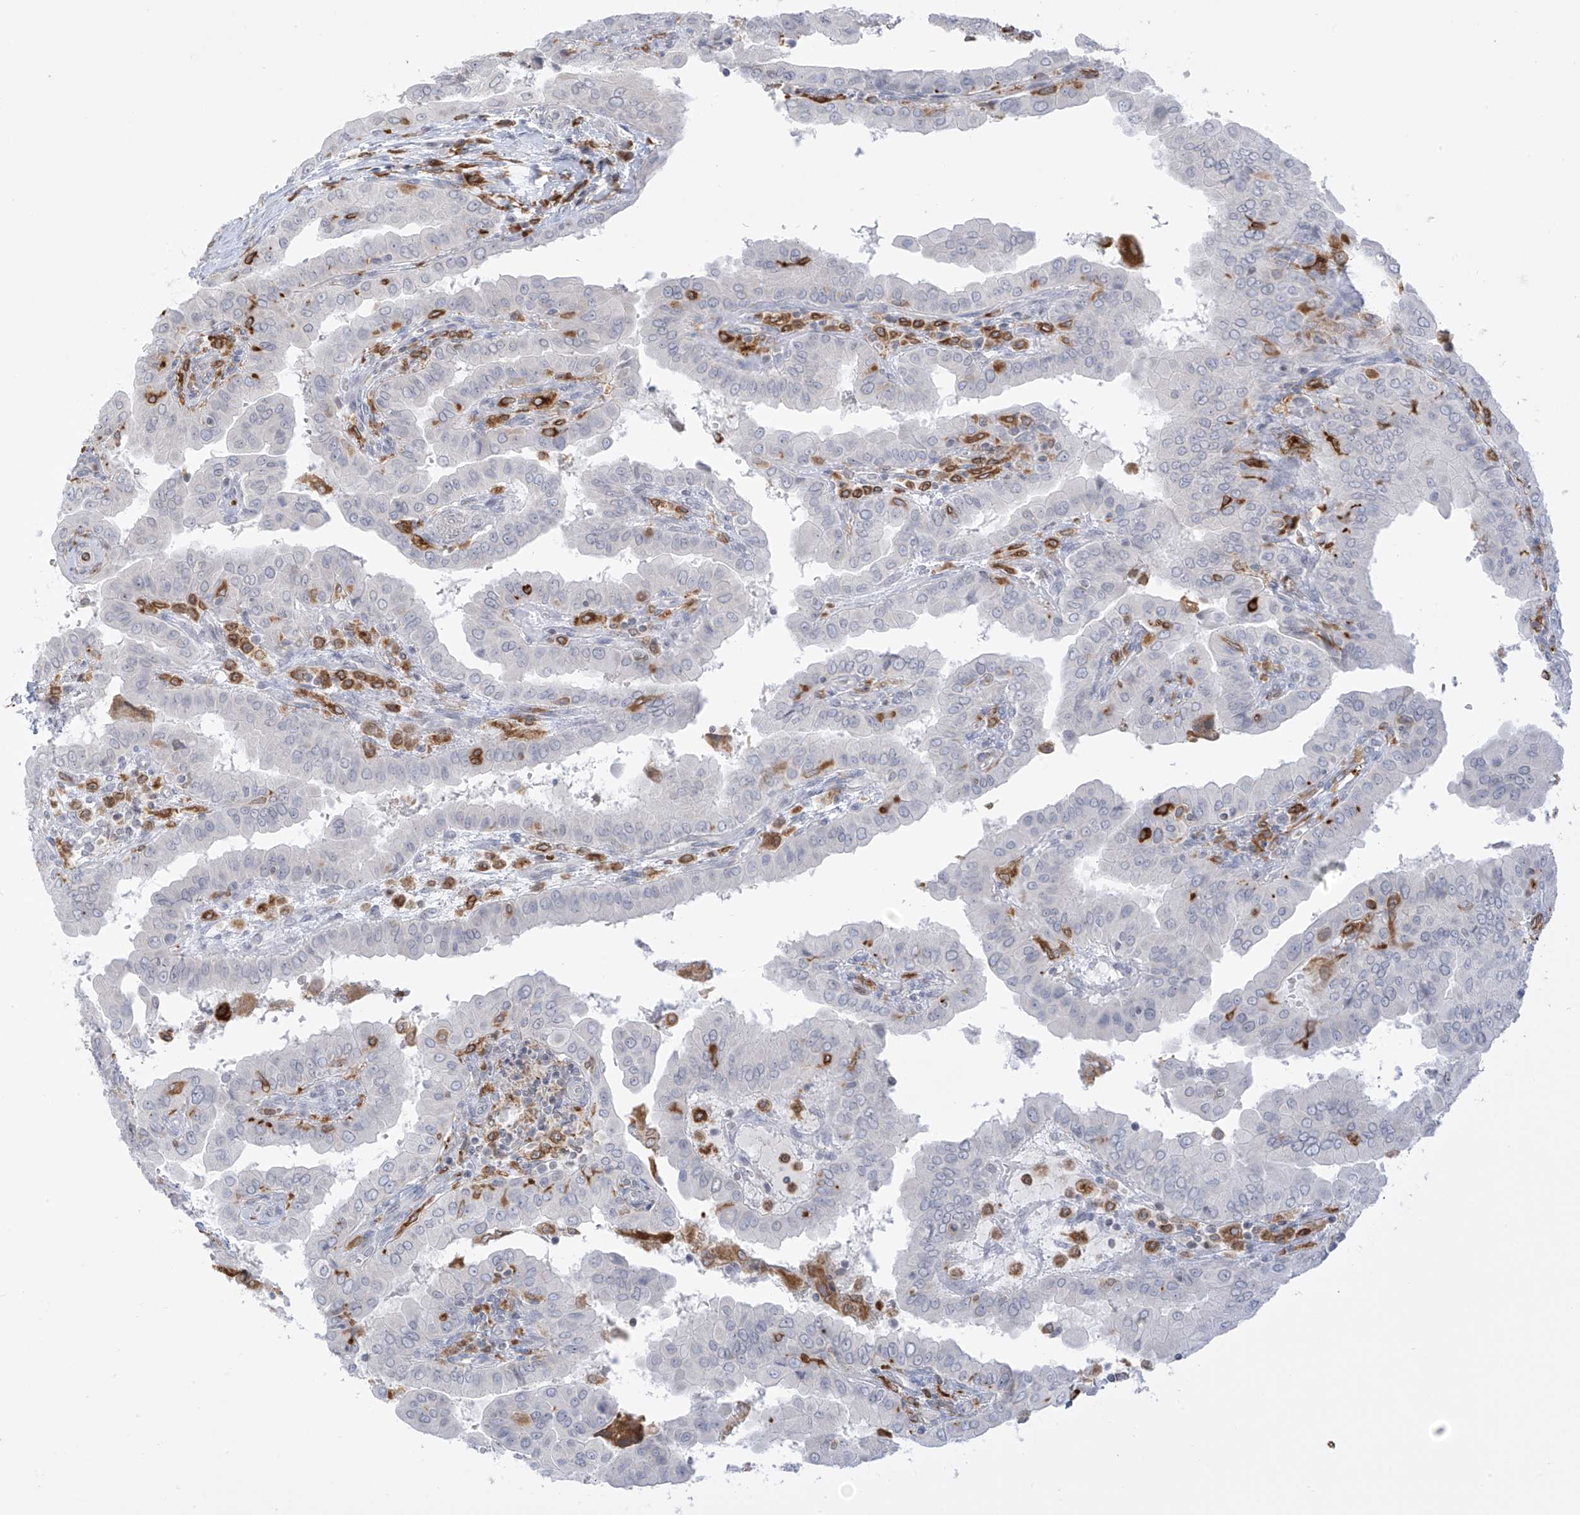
{"staining": {"intensity": "negative", "quantity": "none", "location": "none"}, "tissue": "thyroid cancer", "cell_type": "Tumor cells", "image_type": "cancer", "snomed": [{"axis": "morphology", "description": "Papillary adenocarcinoma, NOS"}, {"axis": "topography", "description": "Thyroid gland"}], "caption": "The photomicrograph reveals no significant positivity in tumor cells of papillary adenocarcinoma (thyroid).", "gene": "TBXAS1", "patient": {"sex": "male", "age": 33}}